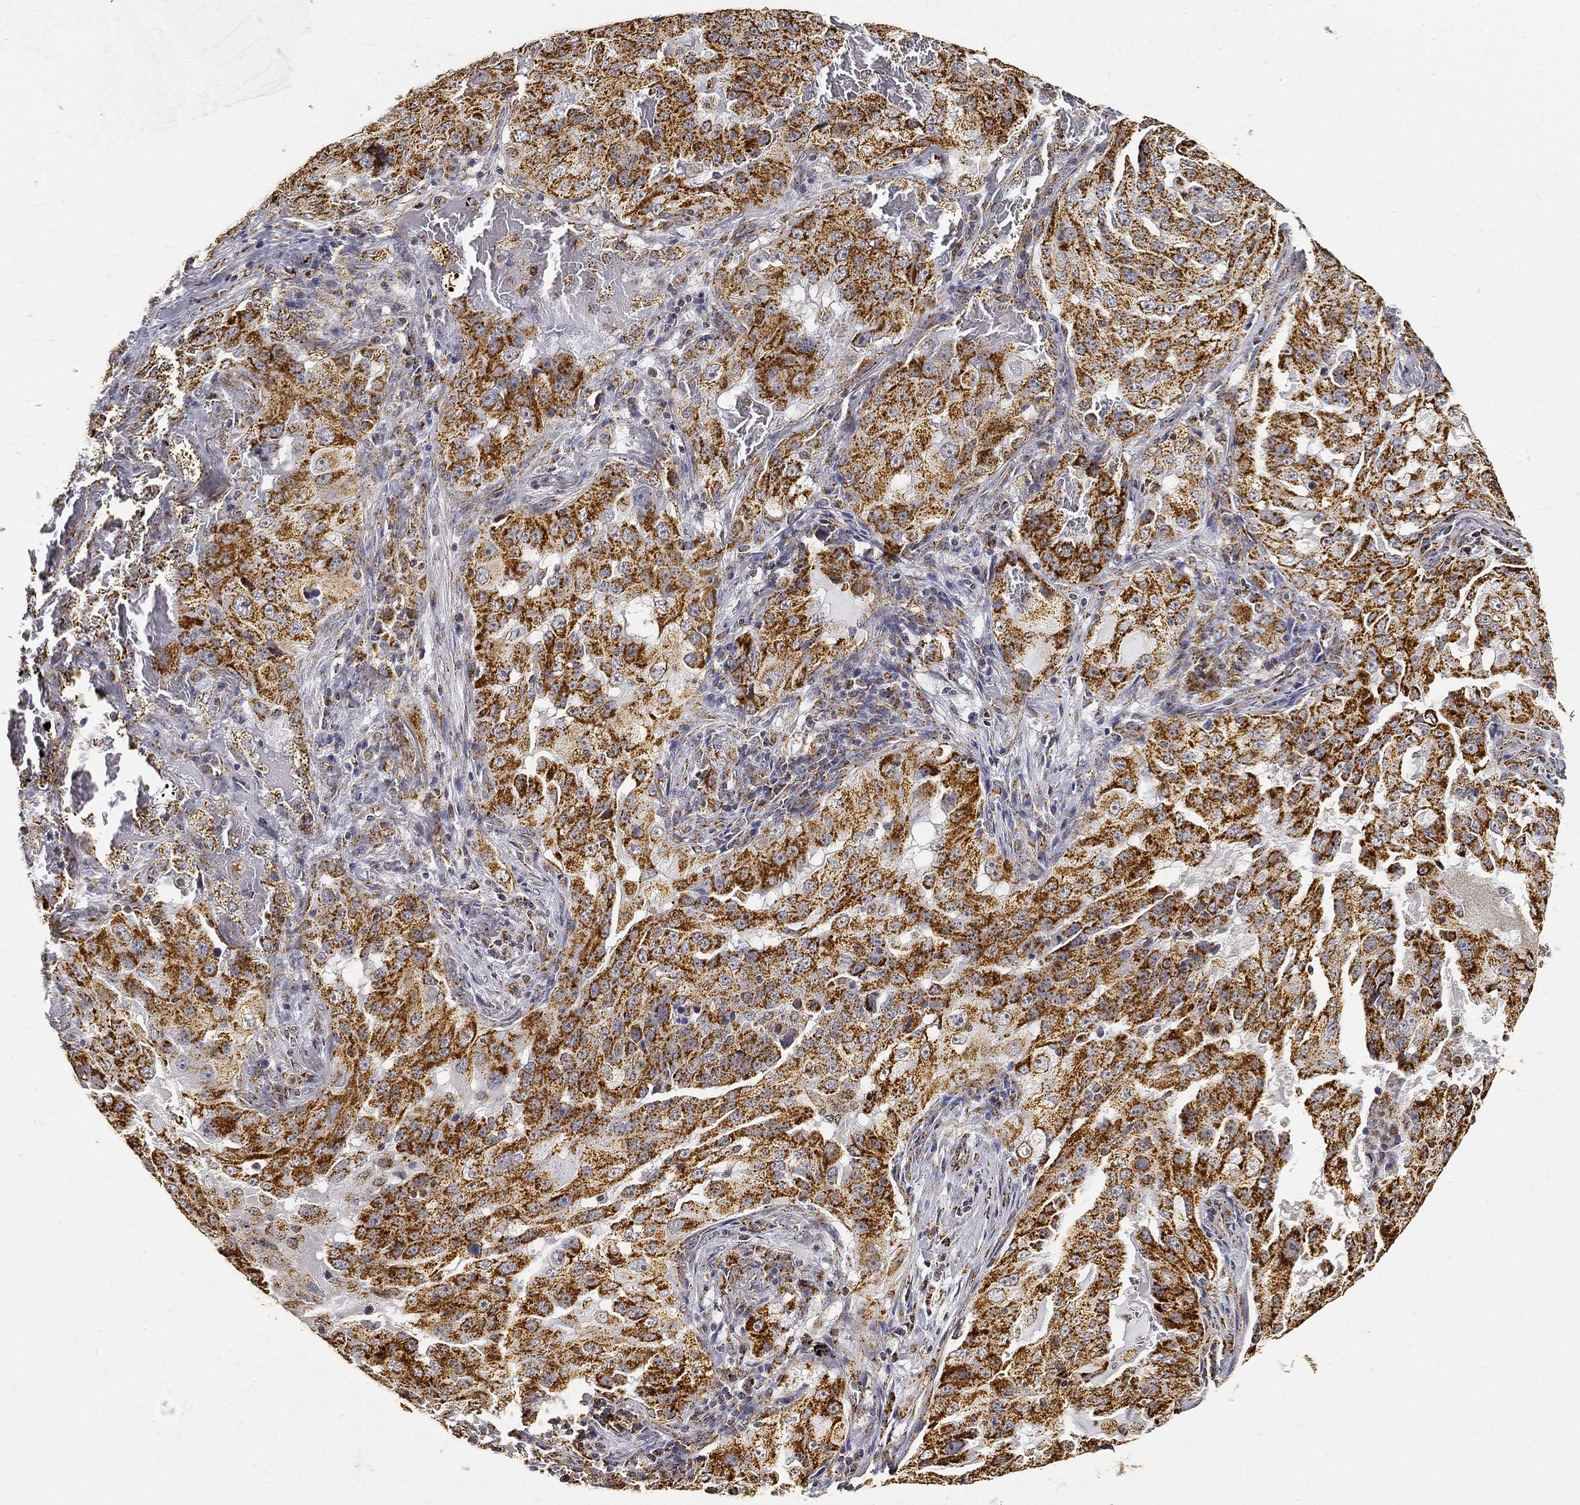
{"staining": {"intensity": "strong", "quantity": ">75%", "location": "cytoplasmic/membranous"}, "tissue": "lung cancer", "cell_type": "Tumor cells", "image_type": "cancer", "snomed": [{"axis": "morphology", "description": "Adenocarcinoma, NOS"}, {"axis": "topography", "description": "Lung"}], "caption": "Protein expression by immunohistochemistry (IHC) shows strong cytoplasmic/membranous positivity in approximately >75% of tumor cells in lung cancer (adenocarcinoma).", "gene": "NDUFAB1", "patient": {"sex": "female", "age": 61}}